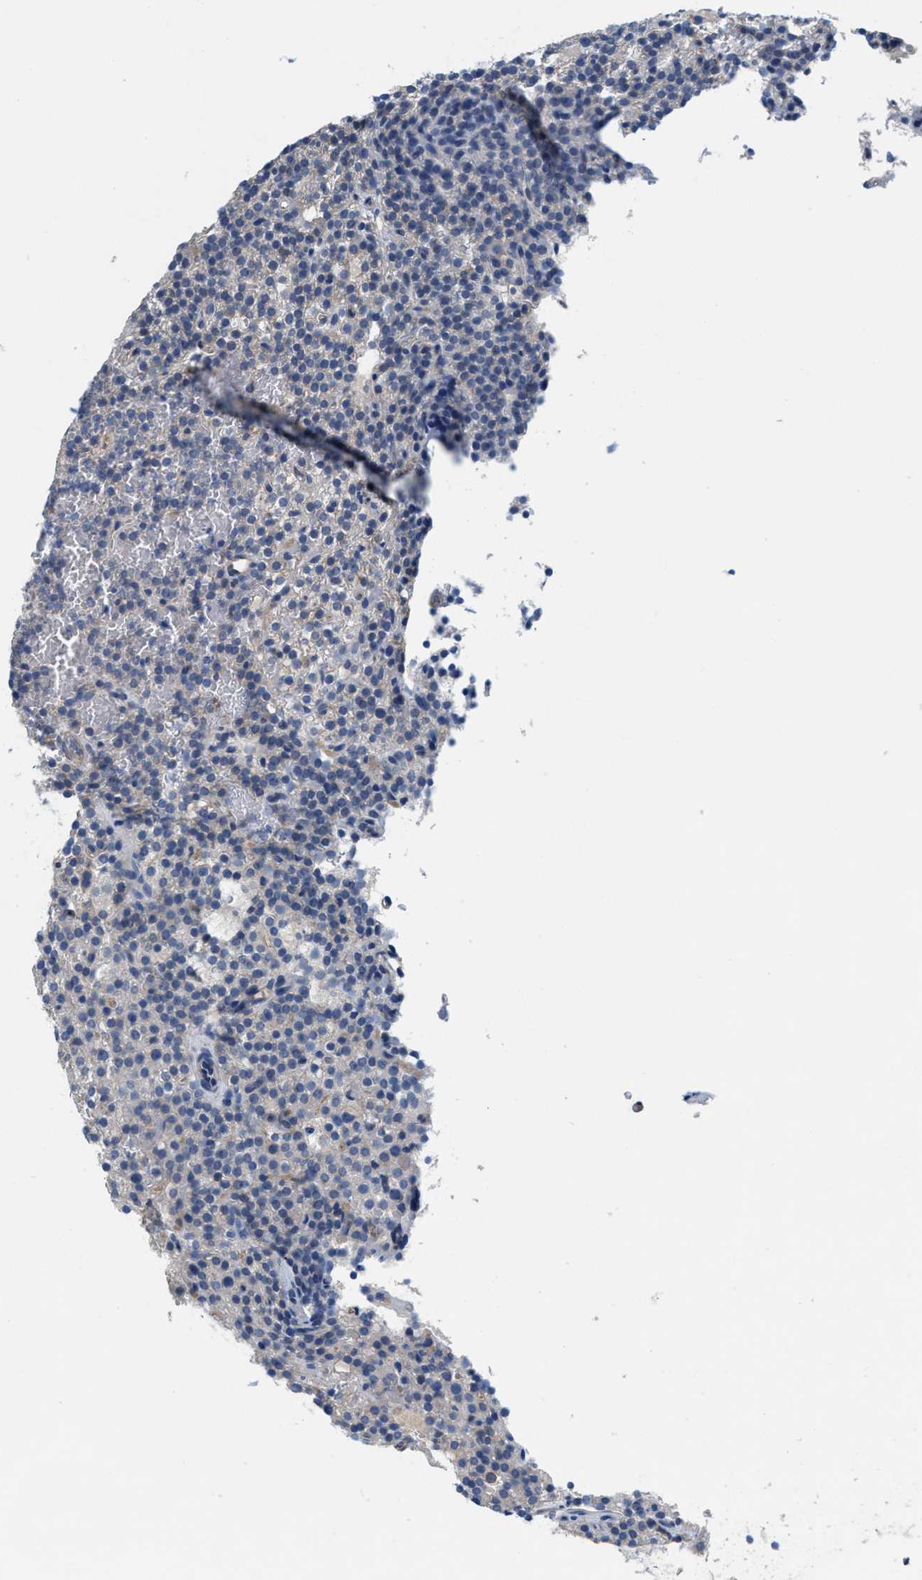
{"staining": {"intensity": "negative", "quantity": "none", "location": "none"}, "tissue": "parathyroid gland", "cell_type": "Glandular cells", "image_type": "normal", "snomed": [{"axis": "morphology", "description": "Normal tissue, NOS"}, {"axis": "morphology", "description": "Adenoma, NOS"}, {"axis": "topography", "description": "Parathyroid gland"}], "caption": "Protein analysis of normal parathyroid gland displays no significant staining in glandular cells.", "gene": "CPA2", "patient": {"sex": "female", "age": 74}}